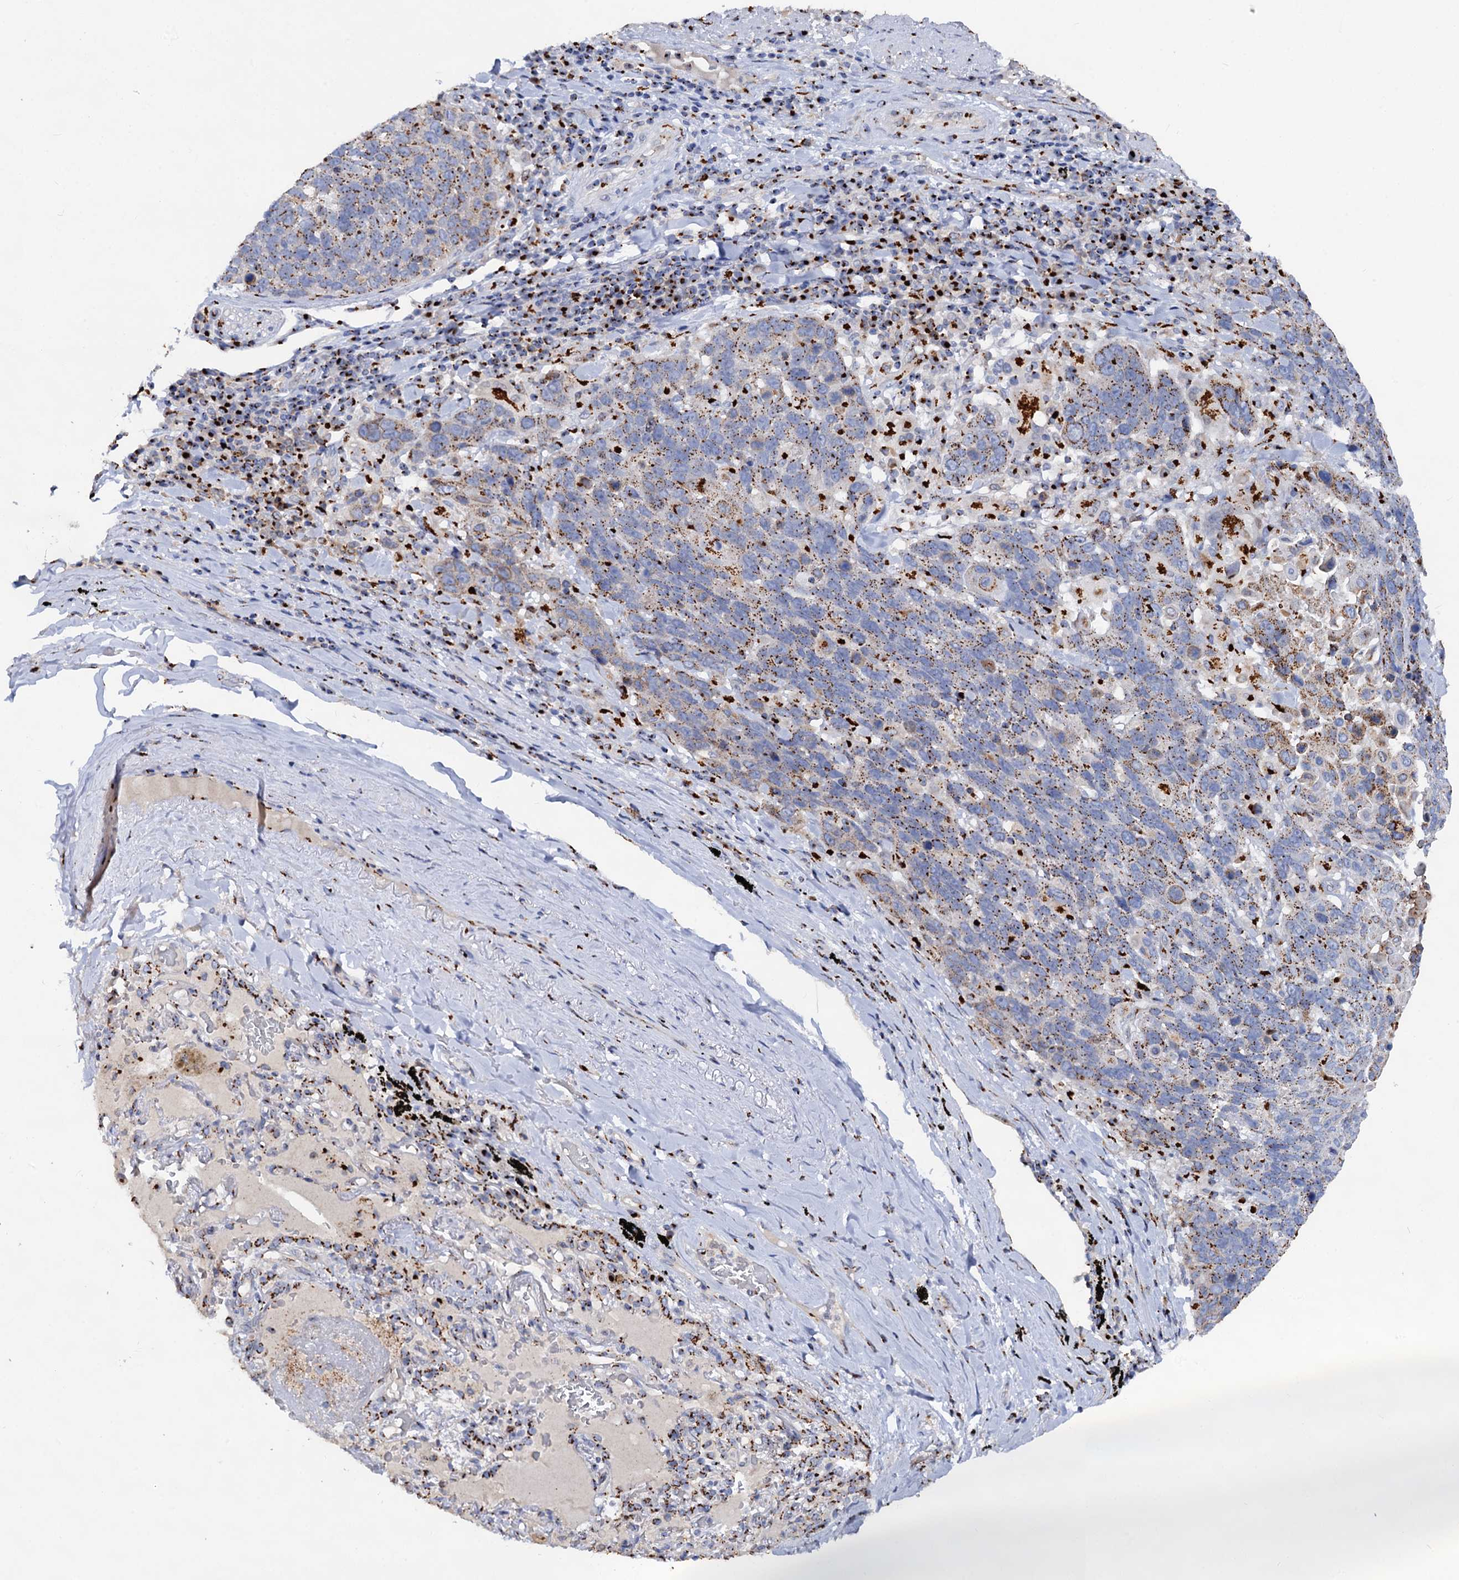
{"staining": {"intensity": "strong", "quantity": "25%-75%", "location": "cytoplasmic/membranous"}, "tissue": "lung cancer", "cell_type": "Tumor cells", "image_type": "cancer", "snomed": [{"axis": "morphology", "description": "Squamous cell carcinoma, NOS"}, {"axis": "topography", "description": "Lung"}], "caption": "Human lung cancer (squamous cell carcinoma) stained for a protein (brown) exhibits strong cytoplasmic/membranous positive staining in approximately 25%-75% of tumor cells.", "gene": "TM9SF3", "patient": {"sex": "male", "age": 66}}